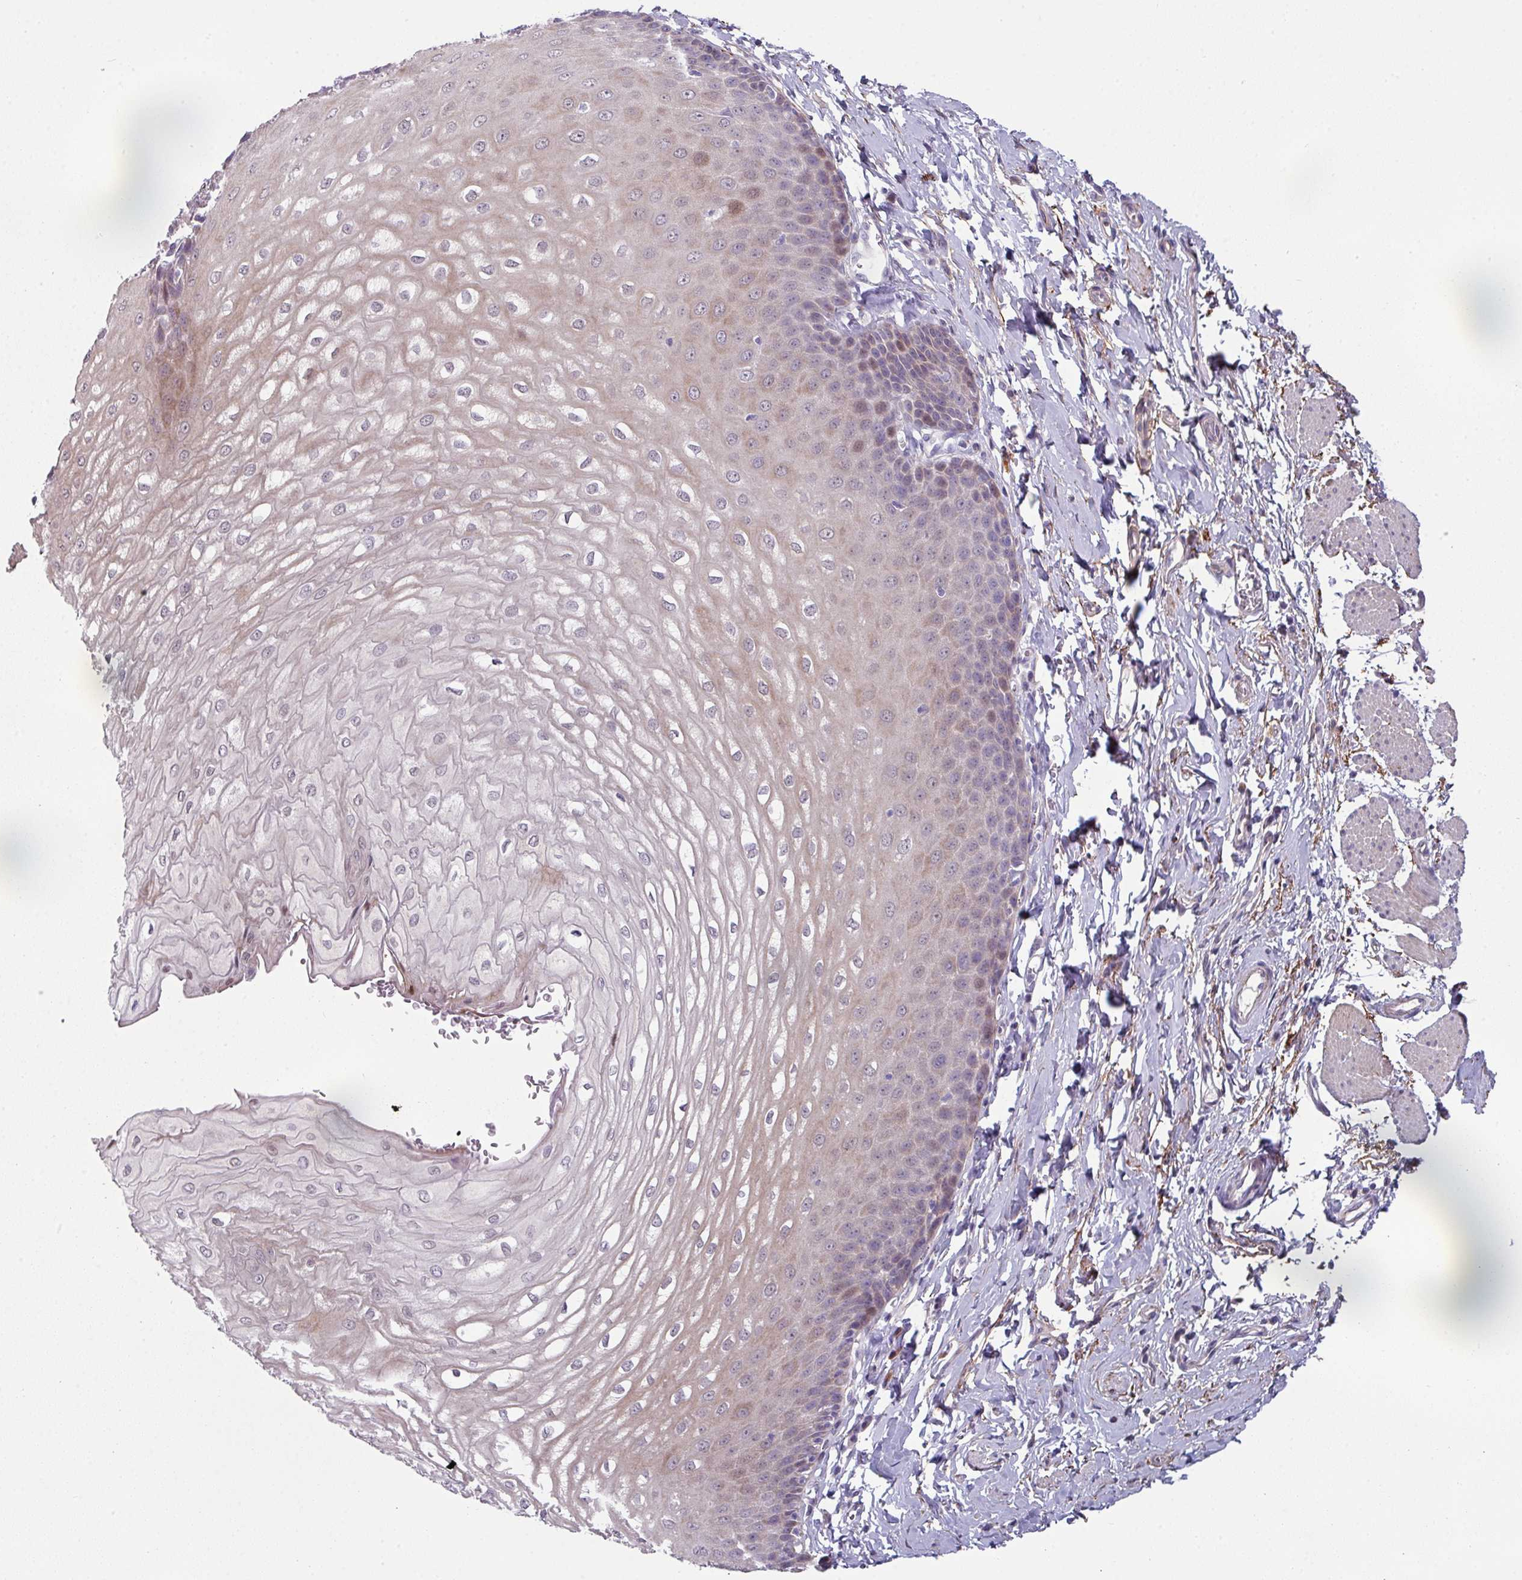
{"staining": {"intensity": "moderate", "quantity": "<25%", "location": "cytoplasmic/membranous,nuclear"}, "tissue": "esophagus", "cell_type": "Squamous epithelial cells", "image_type": "normal", "snomed": [{"axis": "morphology", "description": "Normal tissue, NOS"}, {"axis": "topography", "description": "Esophagus"}], "caption": "Squamous epithelial cells display moderate cytoplasmic/membranous,nuclear staining in about <25% of cells in benign esophagus.", "gene": "C2orf16", "patient": {"sex": "male", "age": 70}}